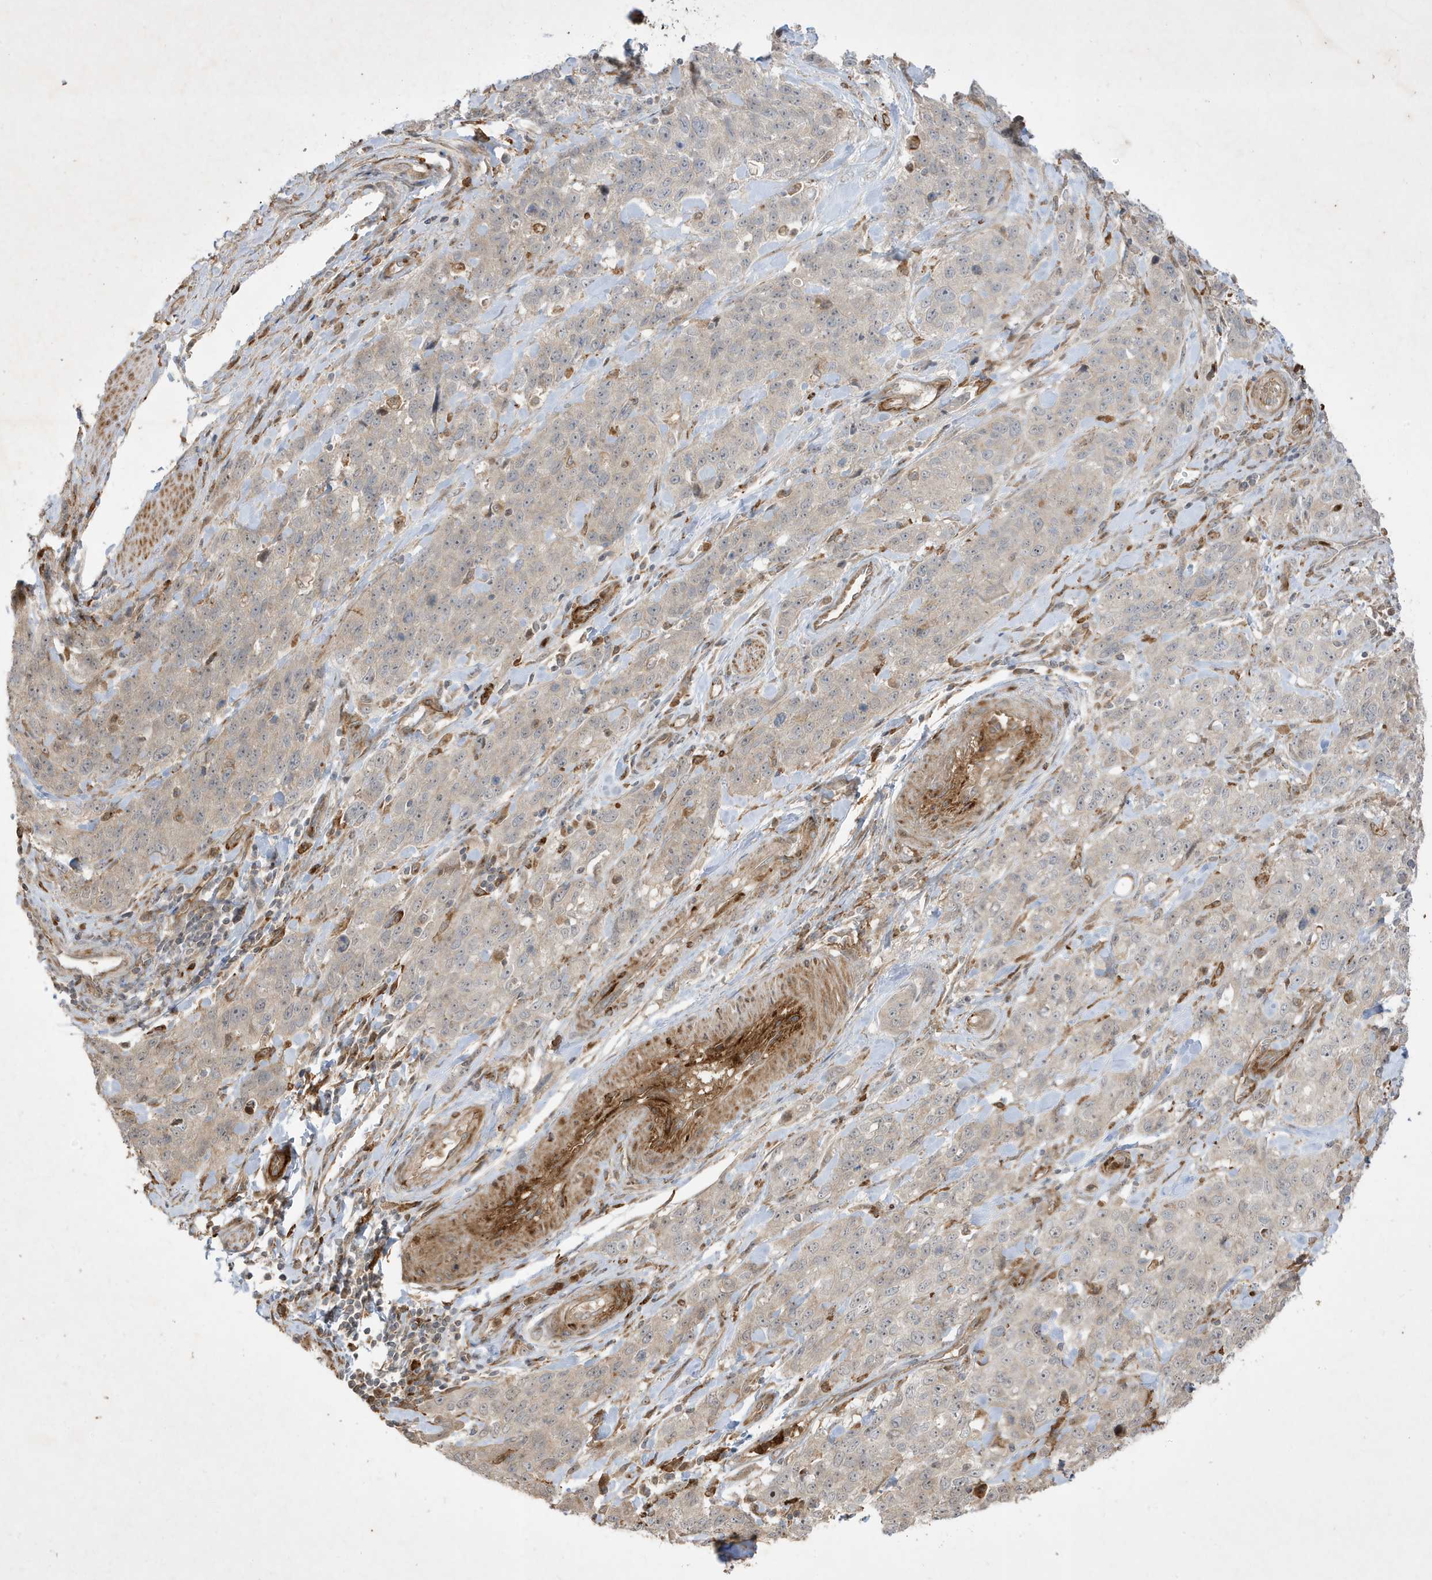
{"staining": {"intensity": "negative", "quantity": "none", "location": "none"}, "tissue": "stomach cancer", "cell_type": "Tumor cells", "image_type": "cancer", "snomed": [{"axis": "morphology", "description": "Normal tissue, NOS"}, {"axis": "morphology", "description": "Adenocarcinoma, NOS"}, {"axis": "topography", "description": "Lymph node"}, {"axis": "topography", "description": "Stomach"}], "caption": "Photomicrograph shows no protein expression in tumor cells of stomach cancer (adenocarcinoma) tissue.", "gene": "IFT57", "patient": {"sex": "male", "age": 48}}